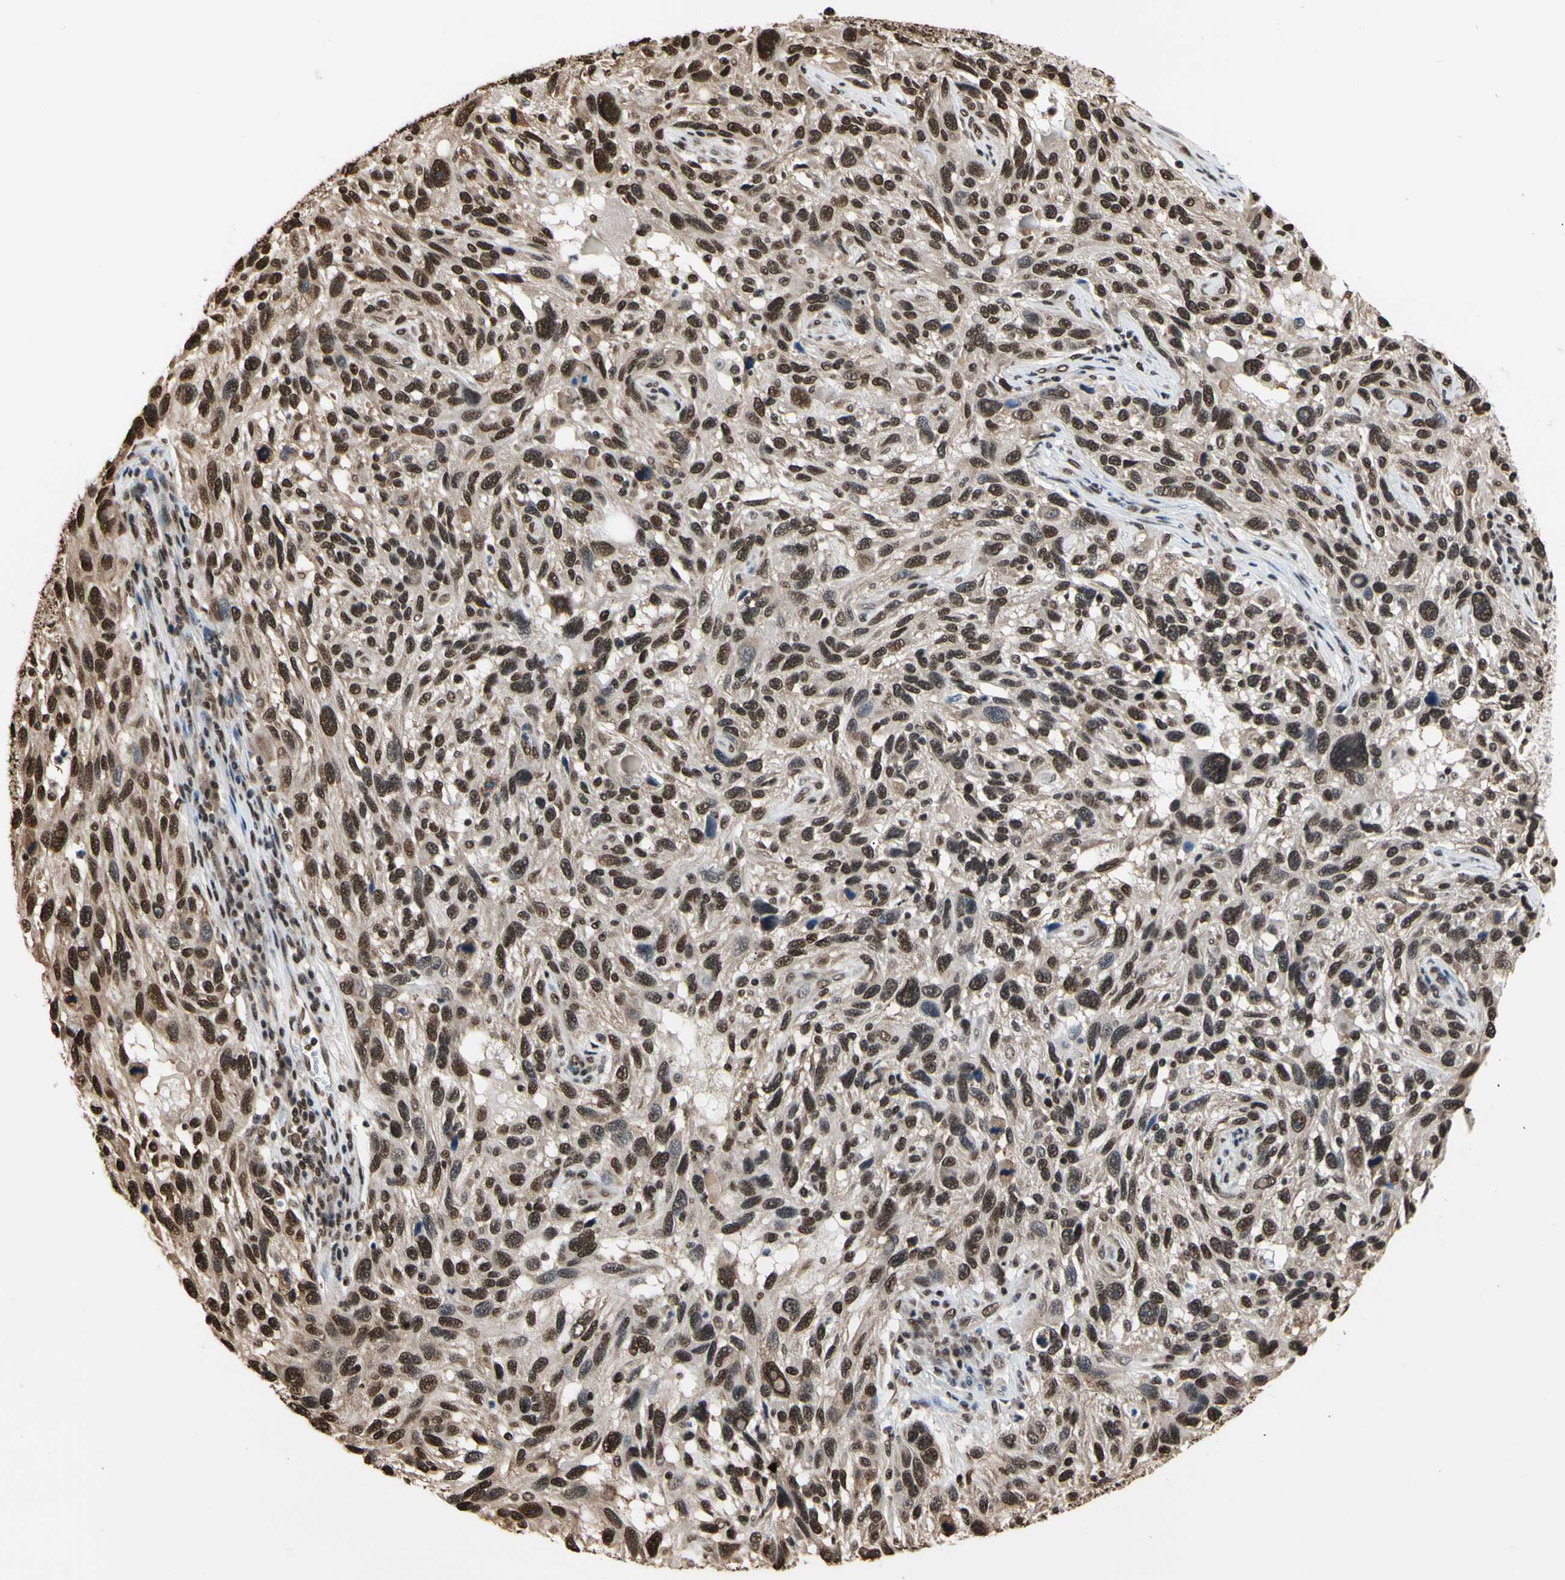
{"staining": {"intensity": "strong", "quantity": ">75%", "location": "nuclear"}, "tissue": "melanoma", "cell_type": "Tumor cells", "image_type": "cancer", "snomed": [{"axis": "morphology", "description": "Malignant melanoma, NOS"}, {"axis": "topography", "description": "Skin"}], "caption": "About >75% of tumor cells in human melanoma show strong nuclear protein staining as visualized by brown immunohistochemical staining.", "gene": "HNRNPK", "patient": {"sex": "male", "age": 53}}